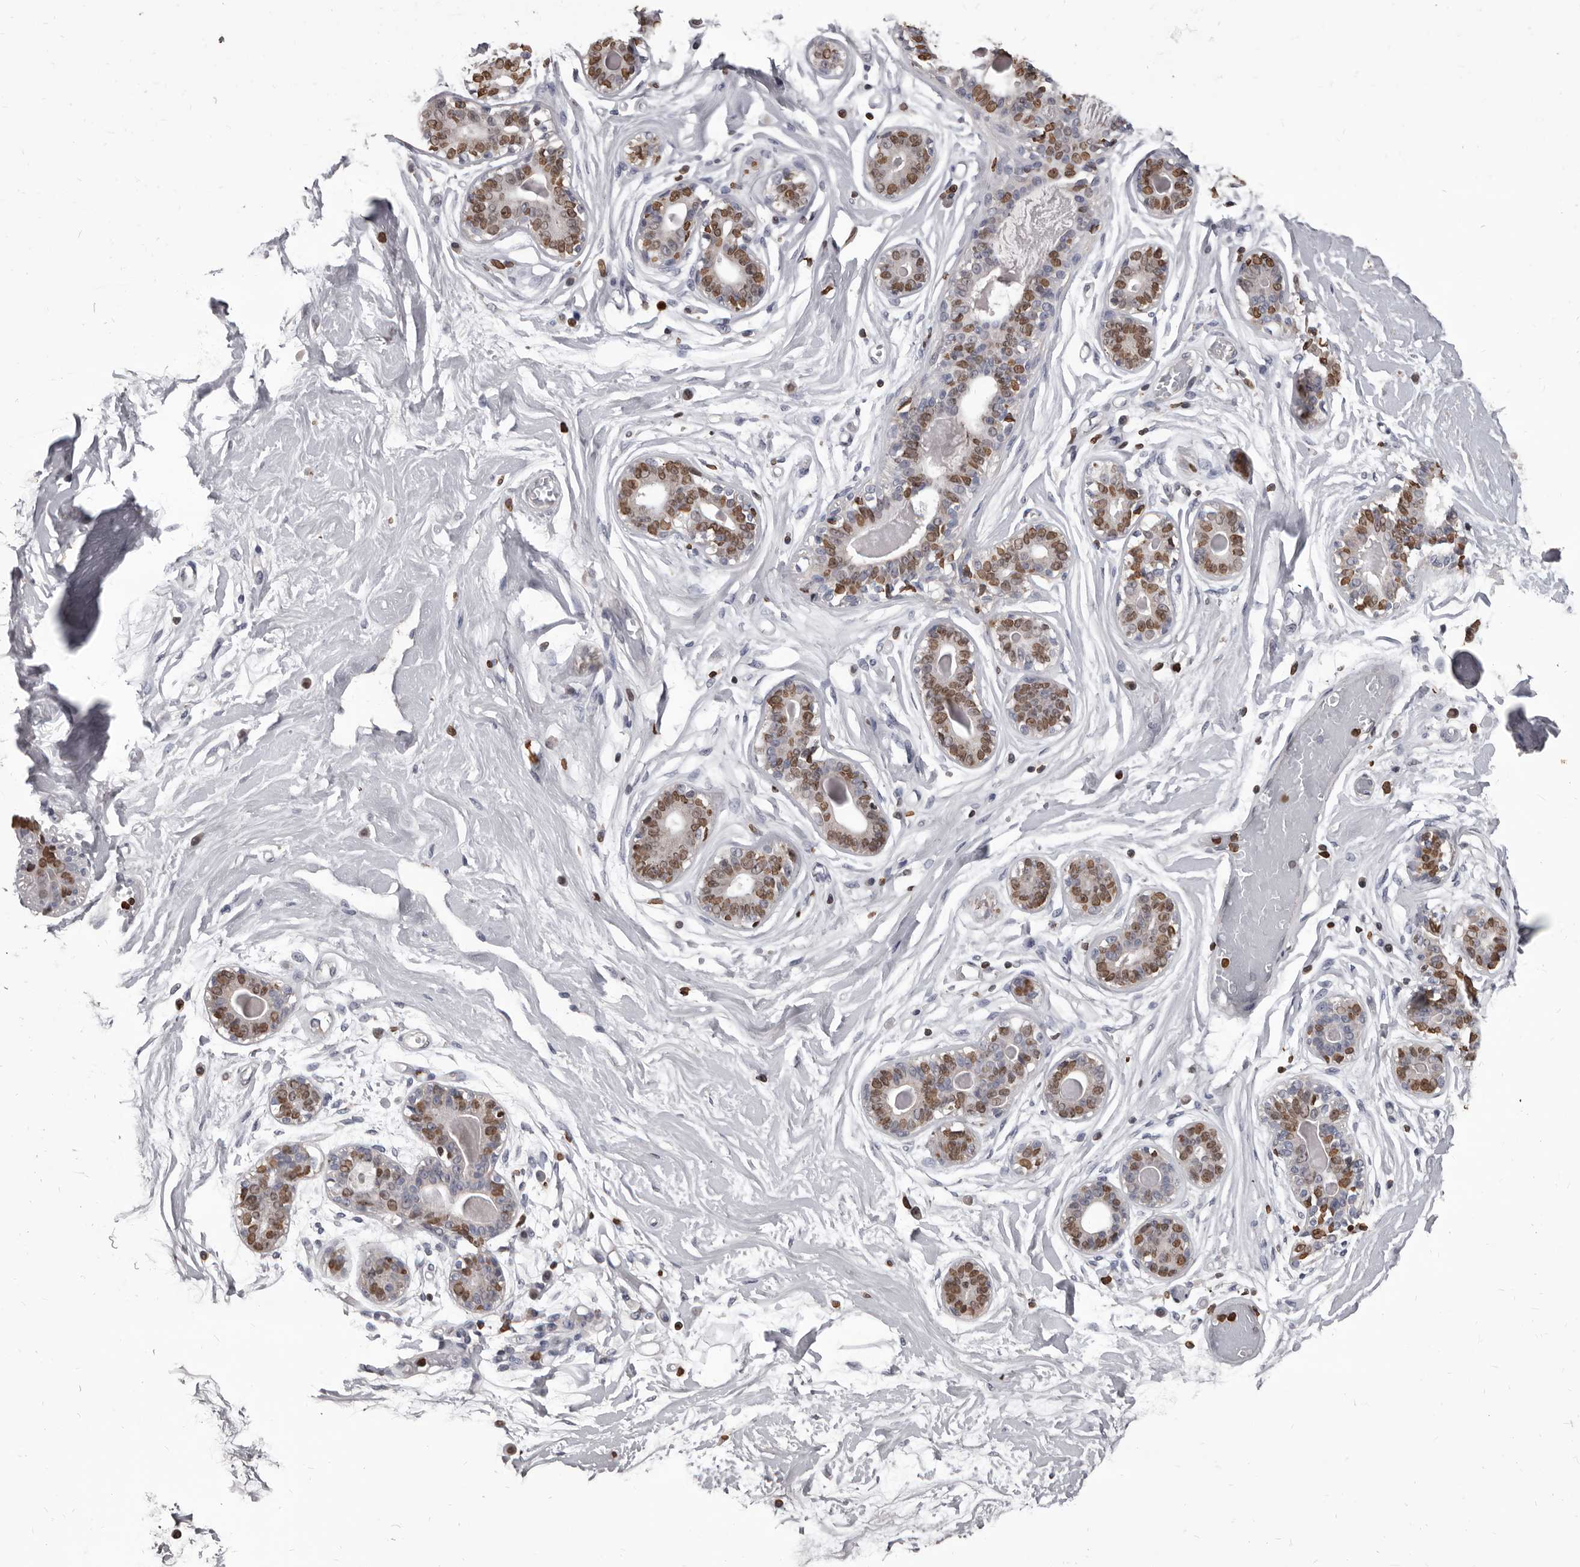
{"staining": {"intensity": "negative", "quantity": "none", "location": "none"}, "tissue": "breast", "cell_type": "Adipocytes", "image_type": "normal", "snomed": [{"axis": "morphology", "description": "Normal tissue, NOS"}, {"axis": "topography", "description": "Breast"}], "caption": "This is a image of immunohistochemistry staining of unremarkable breast, which shows no positivity in adipocytes.", "gene": "AHR", "patient": {"sex": "female", "age": 45}}